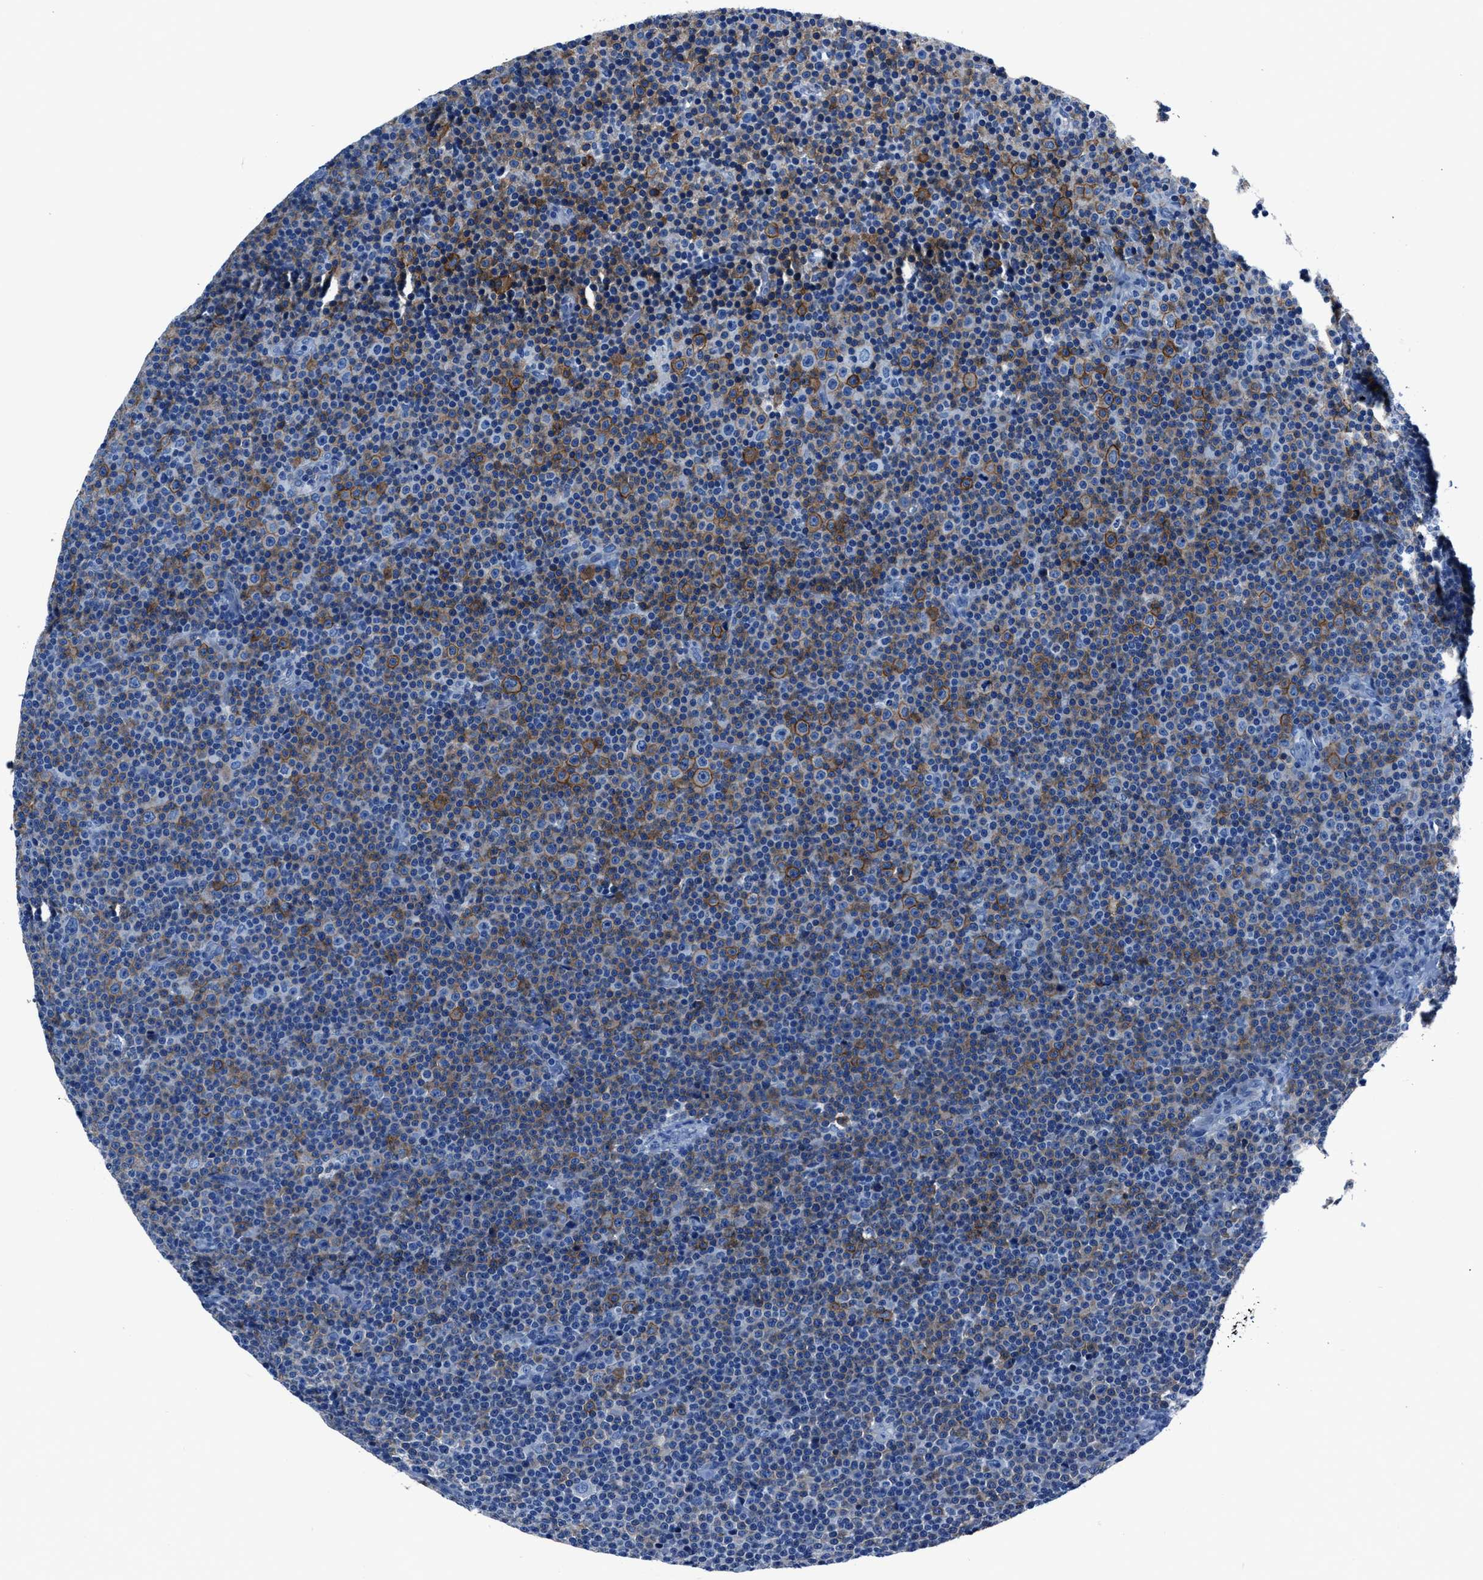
{"staining": {"intensity": "moderate", "quantity": "25%-75%", "location": "cytoplasmic/membranous"}, "tissue": "lymphoma", "cell_type": "Tumor cells", "image_type": "cancer", "snomed": [{"axis": "morphology", "description": "Malignant lymphoma, non-Hodgkin's type, Low grade"}, {"axis": "topography", "description": "Lymph node"}], "caption": "This is a photomicrograph of immunohistochemistry (IHC) staining of low-grade malignant lymphoma, non-Hodgkin's type, which shows moderate staining in the cytoplasmic/membranous of tumor cells.", "gene": "LMO7", "patient": {"sex": "female", "age": 67}}